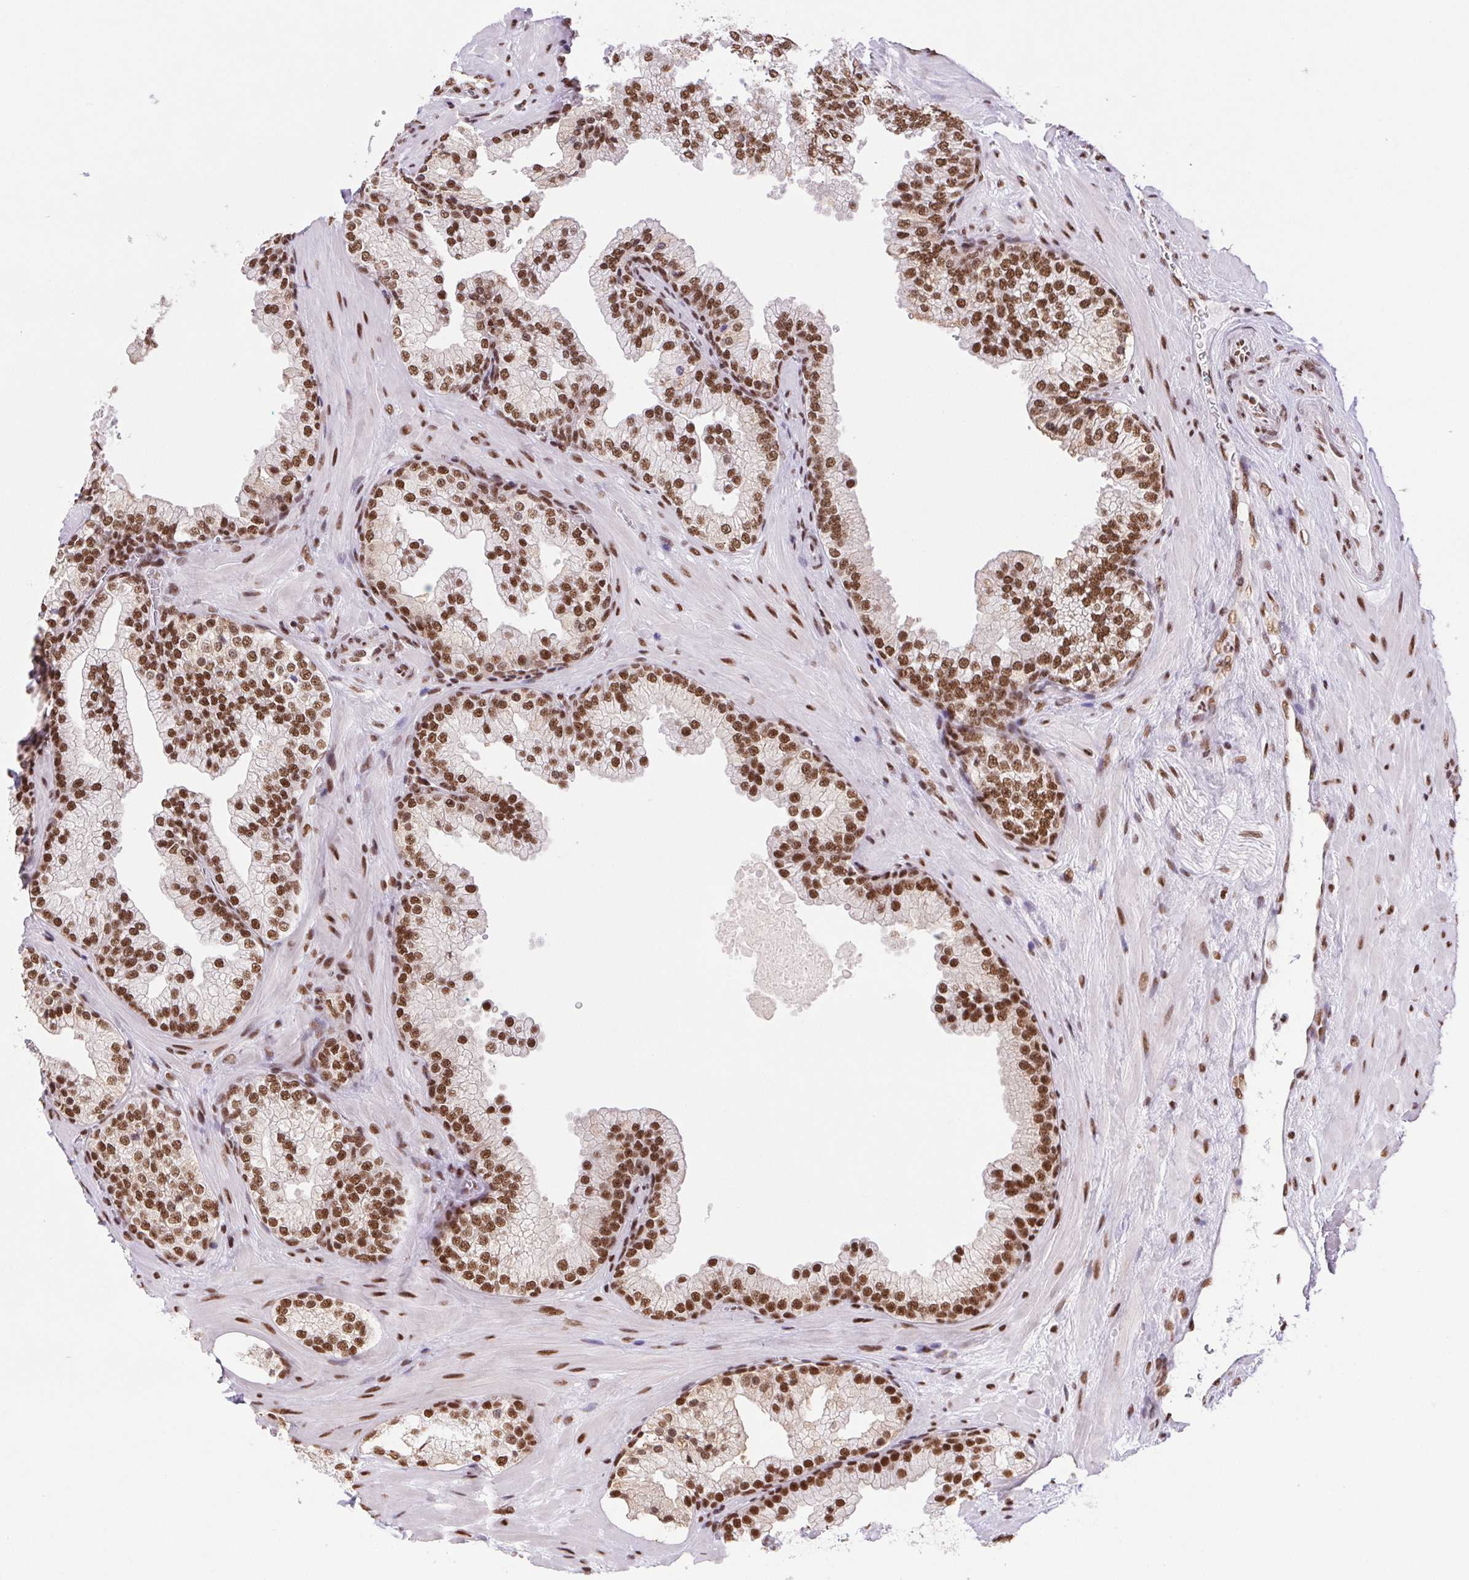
{"staining": {"intensity": "strong", "quantity": ">75%", "location": "nuclear"}, "tissue": "prostate", "cell_type": "Glandular cells", "image_type": "normal", "snomed": [{"axis": "morphology", "description": "Normal tissue, NOS"}, {"axis": "topography", "description": "Prostate"}, {"axis": "topography", "description": "Peripheral nerve tissue"}], "caption": "Brown immunohistochemical staining in normal prostate exhibits strong nuclear expression in about >75% of glandular cells.", "gene": "ZNF207", "patient": {"sex": "male", "age": 61}}